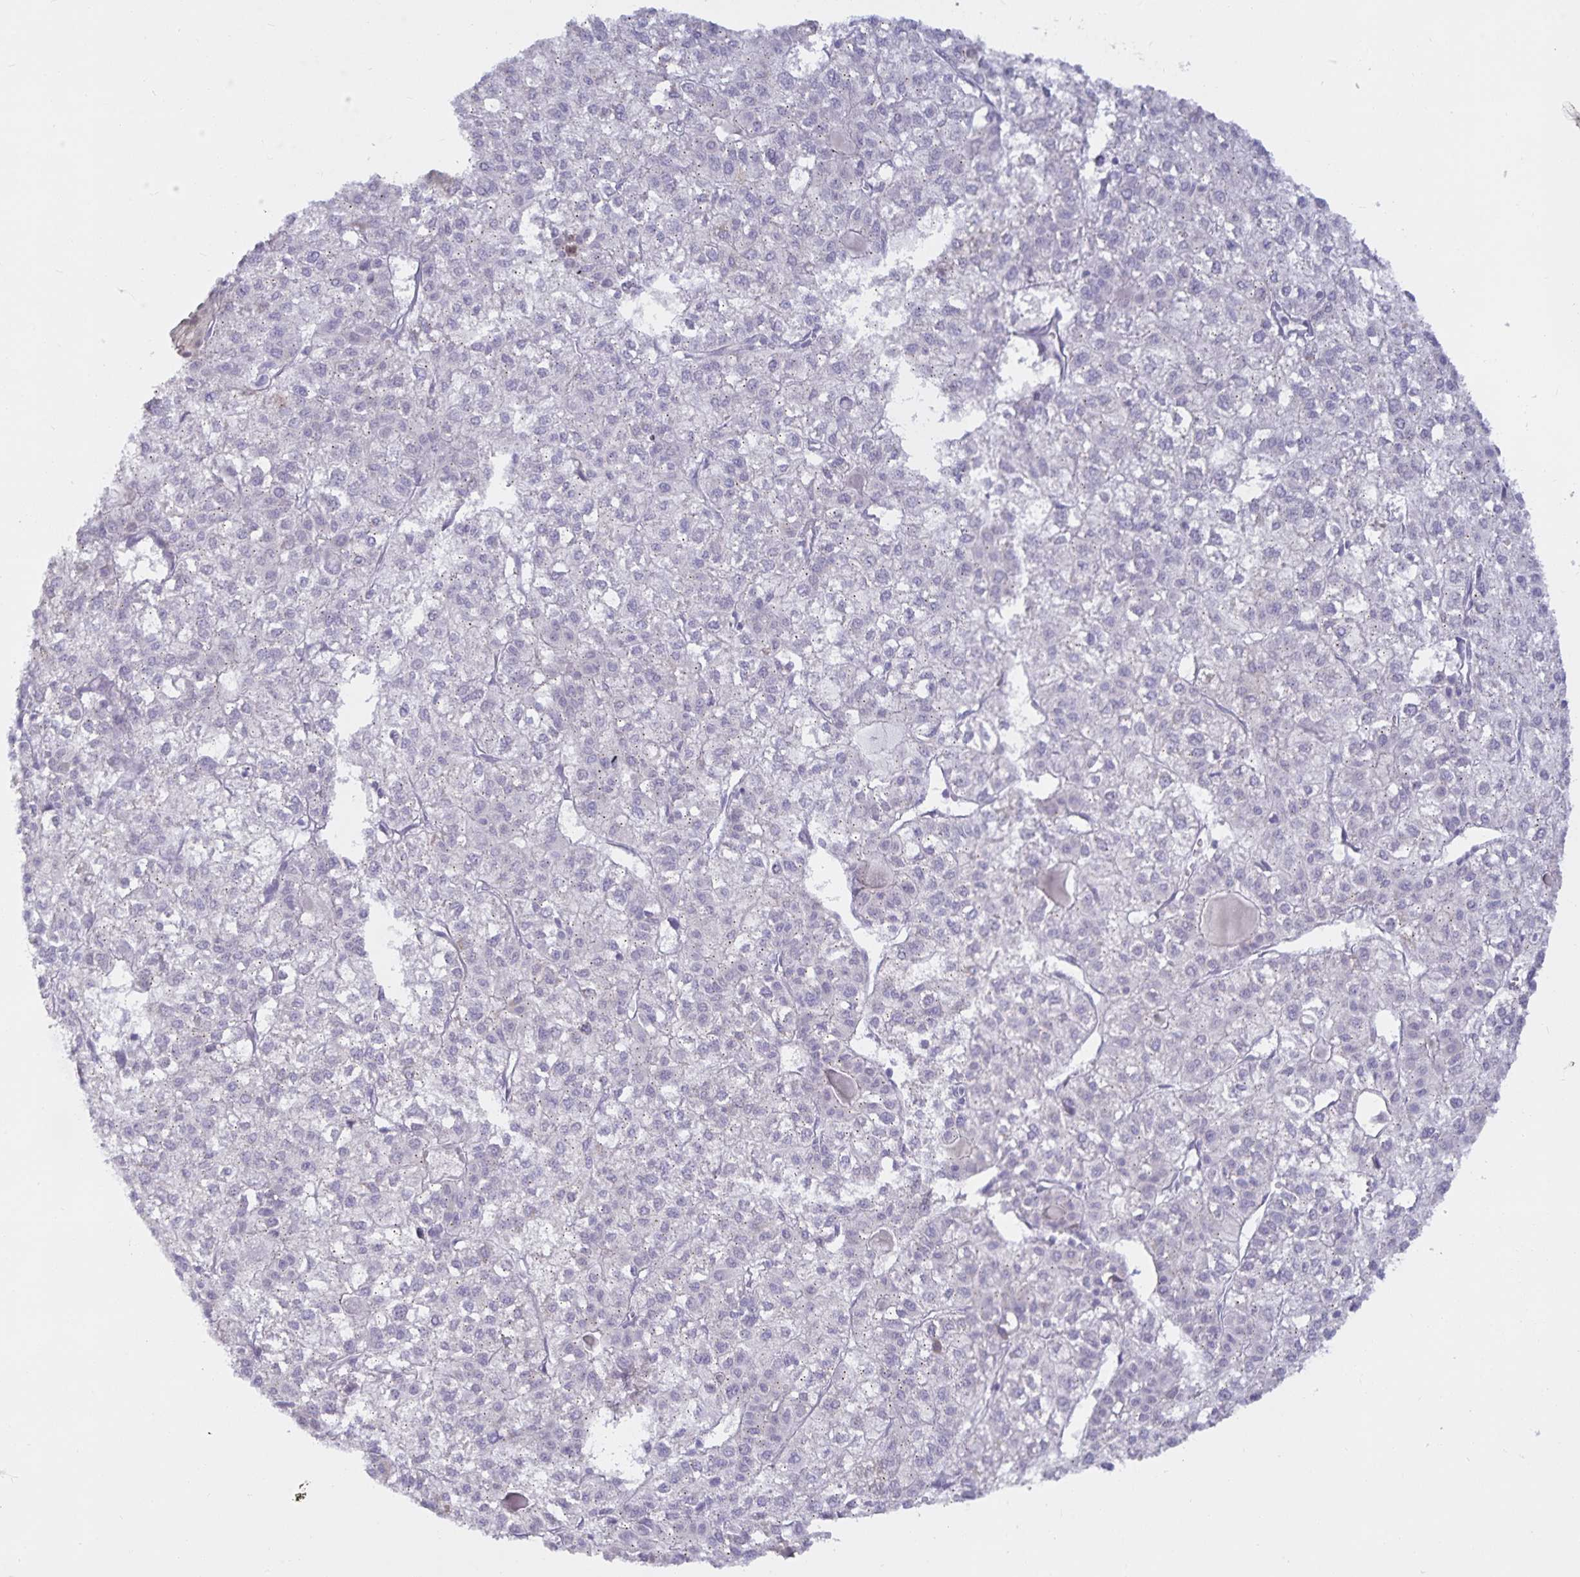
{"staining": {"intensity": "negative", "quantity": "none", "location": "none"}, "tissue": "liver cancer", "cell_type": "Tumor cells", "image_type": "cancer", "snomed": [{"axis": "morphology", "description": "Carcinoma, Hepatocellular, NOS"}, {"axis": "topography", "description": "Liver"}], "caption": "Immunohistochemistry of human liver hepatocellular carcinoma shows no expression in tumor cells.", "gene": "MON2", "patient": {"sex": "female", "age": 43}}